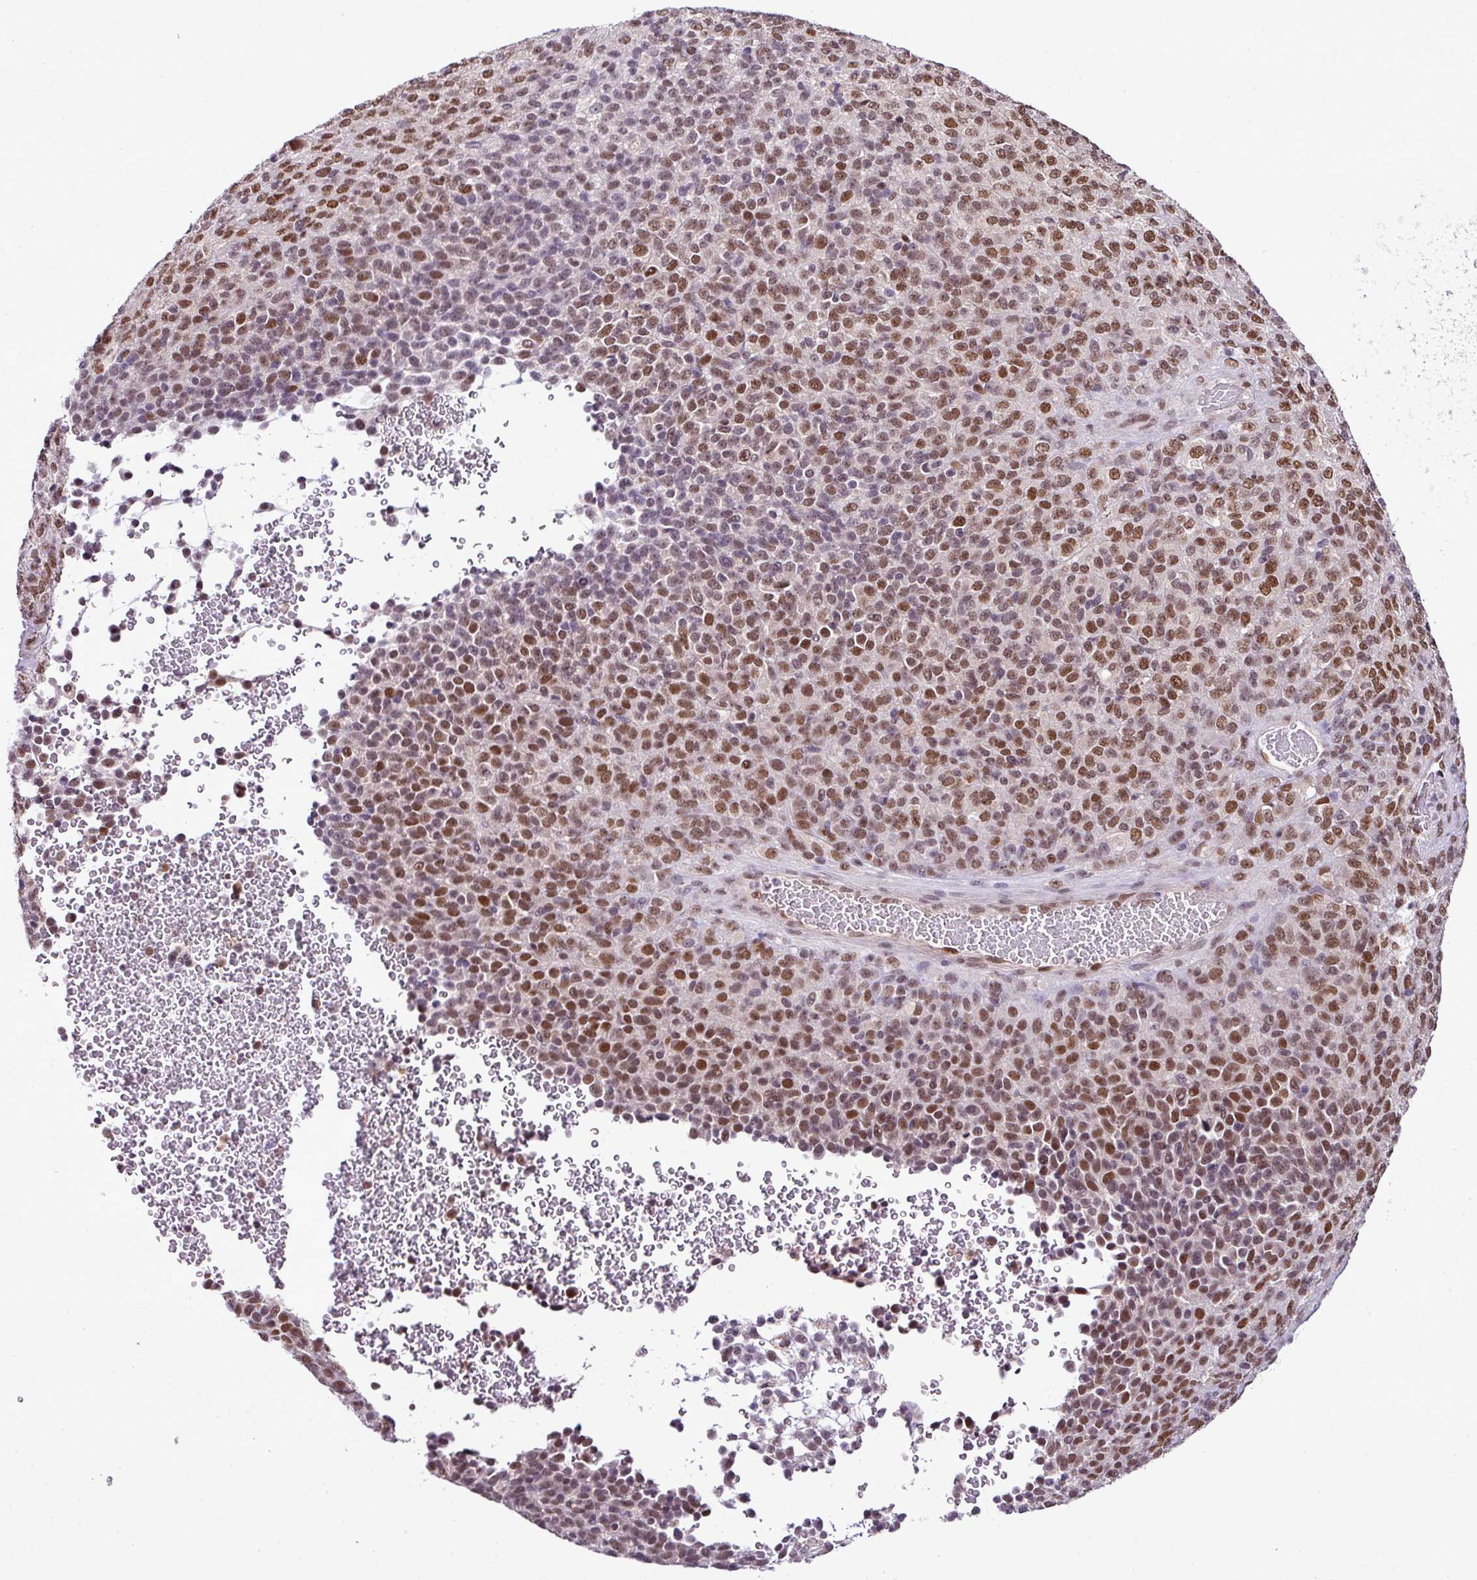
{"staining": {"intensity": "moderate", "quantity": "25%-75%", "location": "nuclear"}, "tissue": "melanoma", "cell_type": "Tumor cells", "image_type": "cancer", "snomed": [{"axis": "morphology", "description": "Malignant melanoma, Metastatic site"}, {"axis": "topography", "description": "Brain"}], "caption": "High-power microscopy captured an immunohistochemistry histopathology image of malignant melanoma (metastatic site), revealing moderate nuclear positivity in about 25%-75% of tumor cells.", "gene": "PGAP4", "patient": {"sex": "female", "age": 56}}